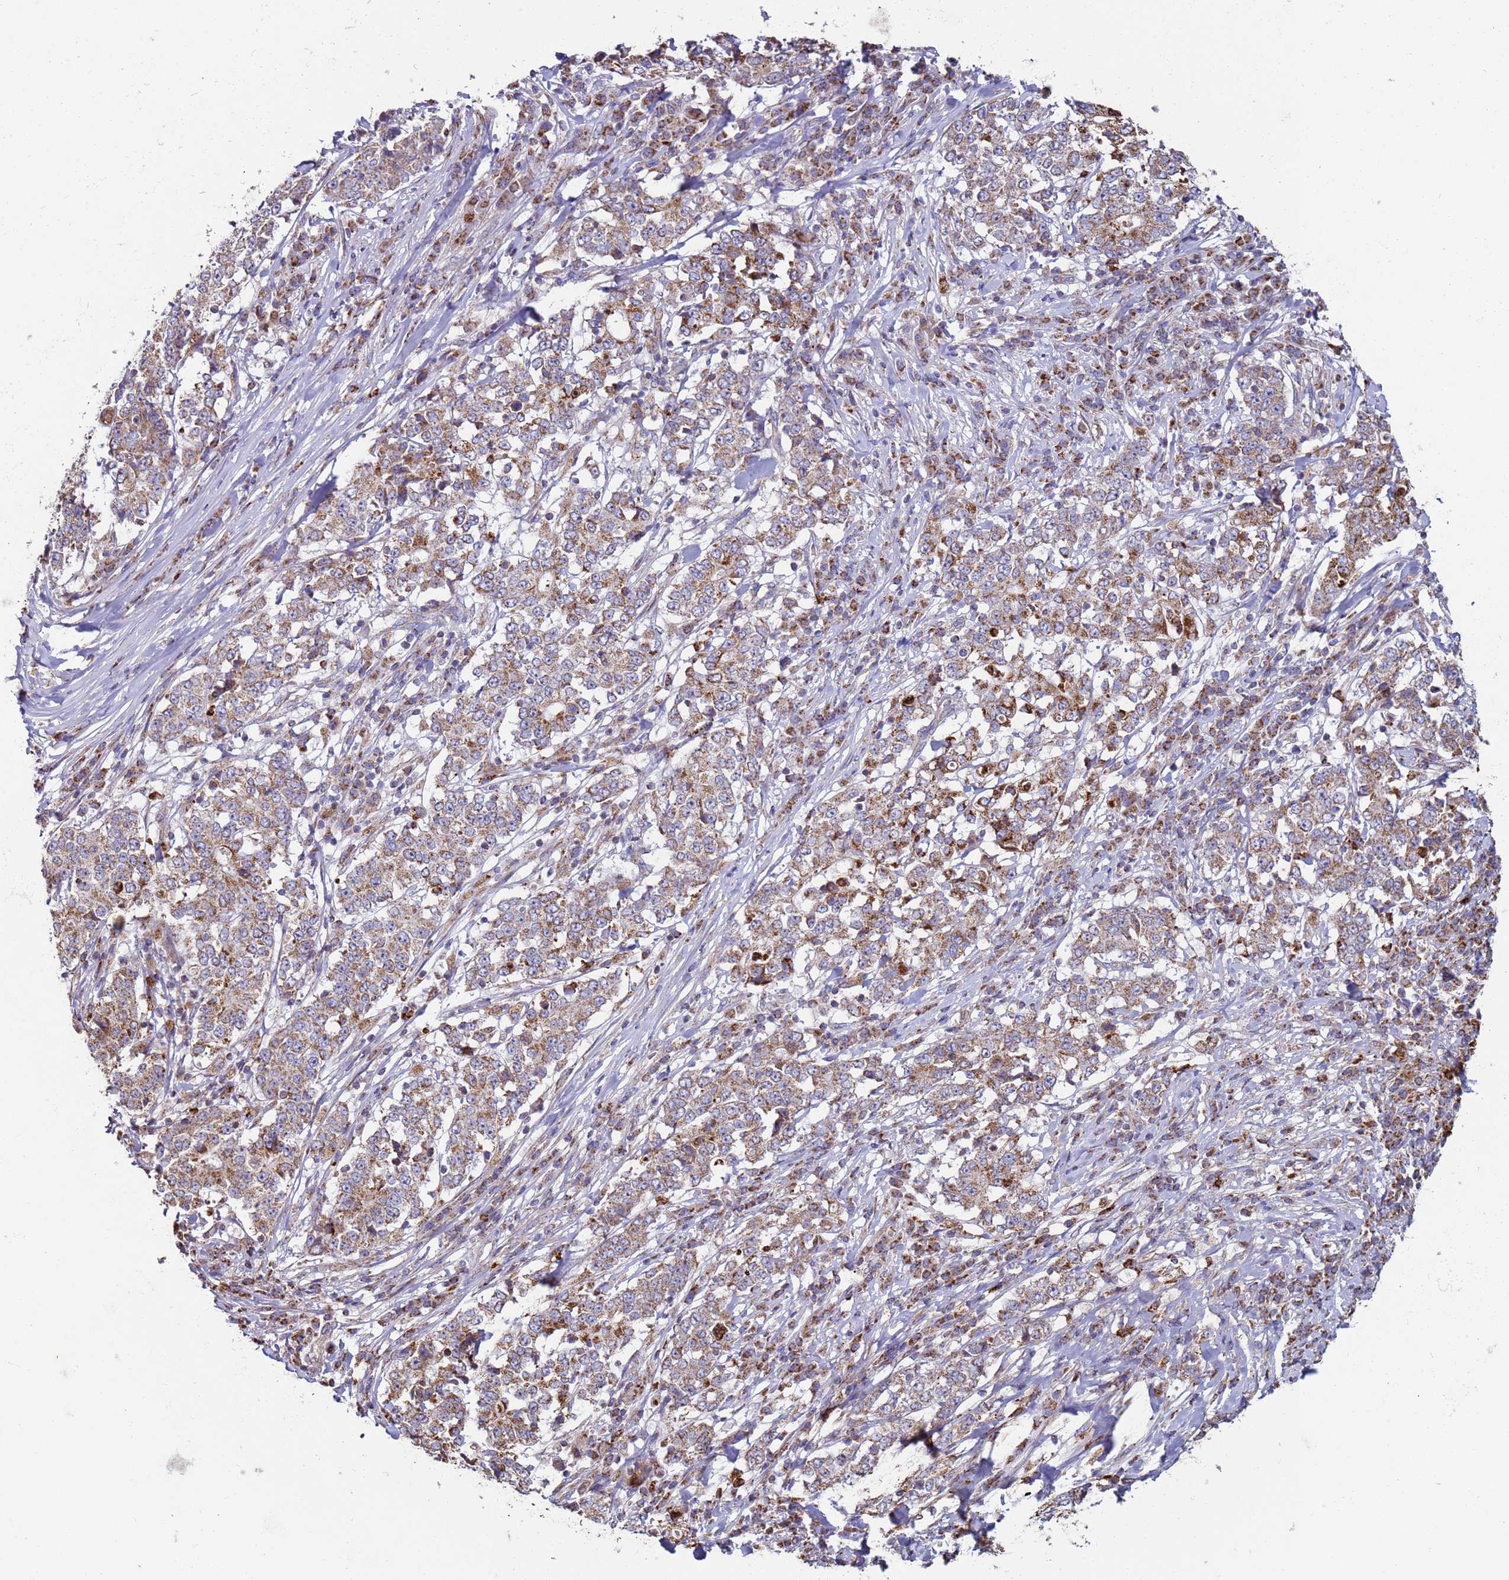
{"staining": {"intensity": "moderate", "quantity": ">75%", "location": "cytoplasmic/membranous"}, "tissue": "stomach cancer", "cell_type": "Tumor cells", "image_type": "cancer", "snomed": [{"axis": "morphology", "description": "Adenocarcinoma, NOS"}, {"axis": "topography", "description": "Stomach"}], "caption": "The photomicrograph demonstrates immunohistochemical staining of stomach cancer. There is moderate cytoplasmic/membranous positivity is seen in about >75% of tumor cells.", "gene": "FBXO33", "patient": {"sex": "male", "age": 59}}